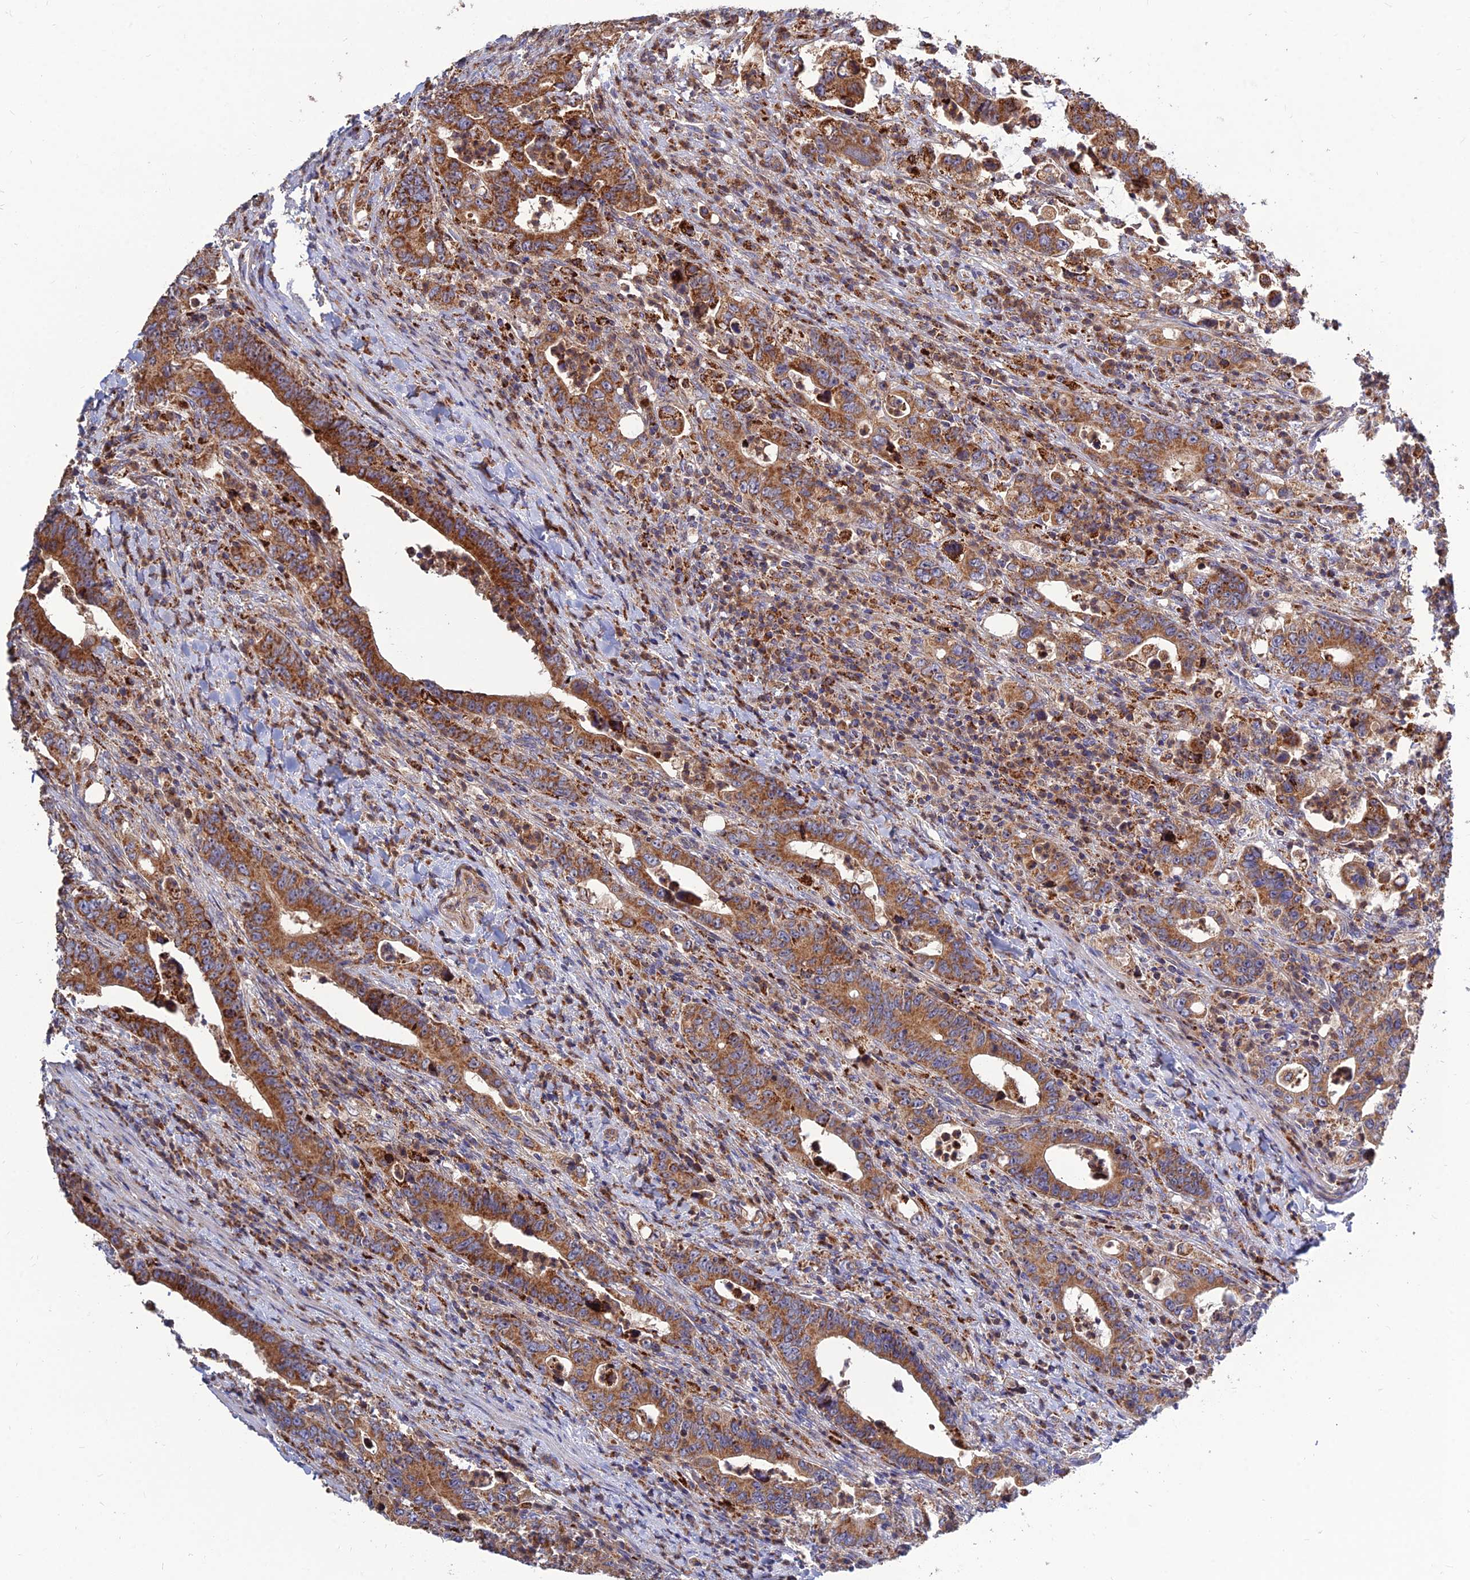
{"staining": {"intensity": "strong", "quantity": ">75%", "location": "cytoplasmic/membranous"}, "tissue": "colorectal cancer", "cell_type": "Tumor cells", "image_type": "cancer", "snomed": [{"axis": "morphology", "description": "Adenocarcinoma, NOS"}, {"axis": "topography", "description": "Colon"}], "caption": "Immunohistochemical staining of human colorectal cancer reveals high levels of strong cytoplasmic/membranous protein positivity in about >75% of tumor cells.", "gene": "RIC8B", "patient": {"sex": "female", "age": 75}}